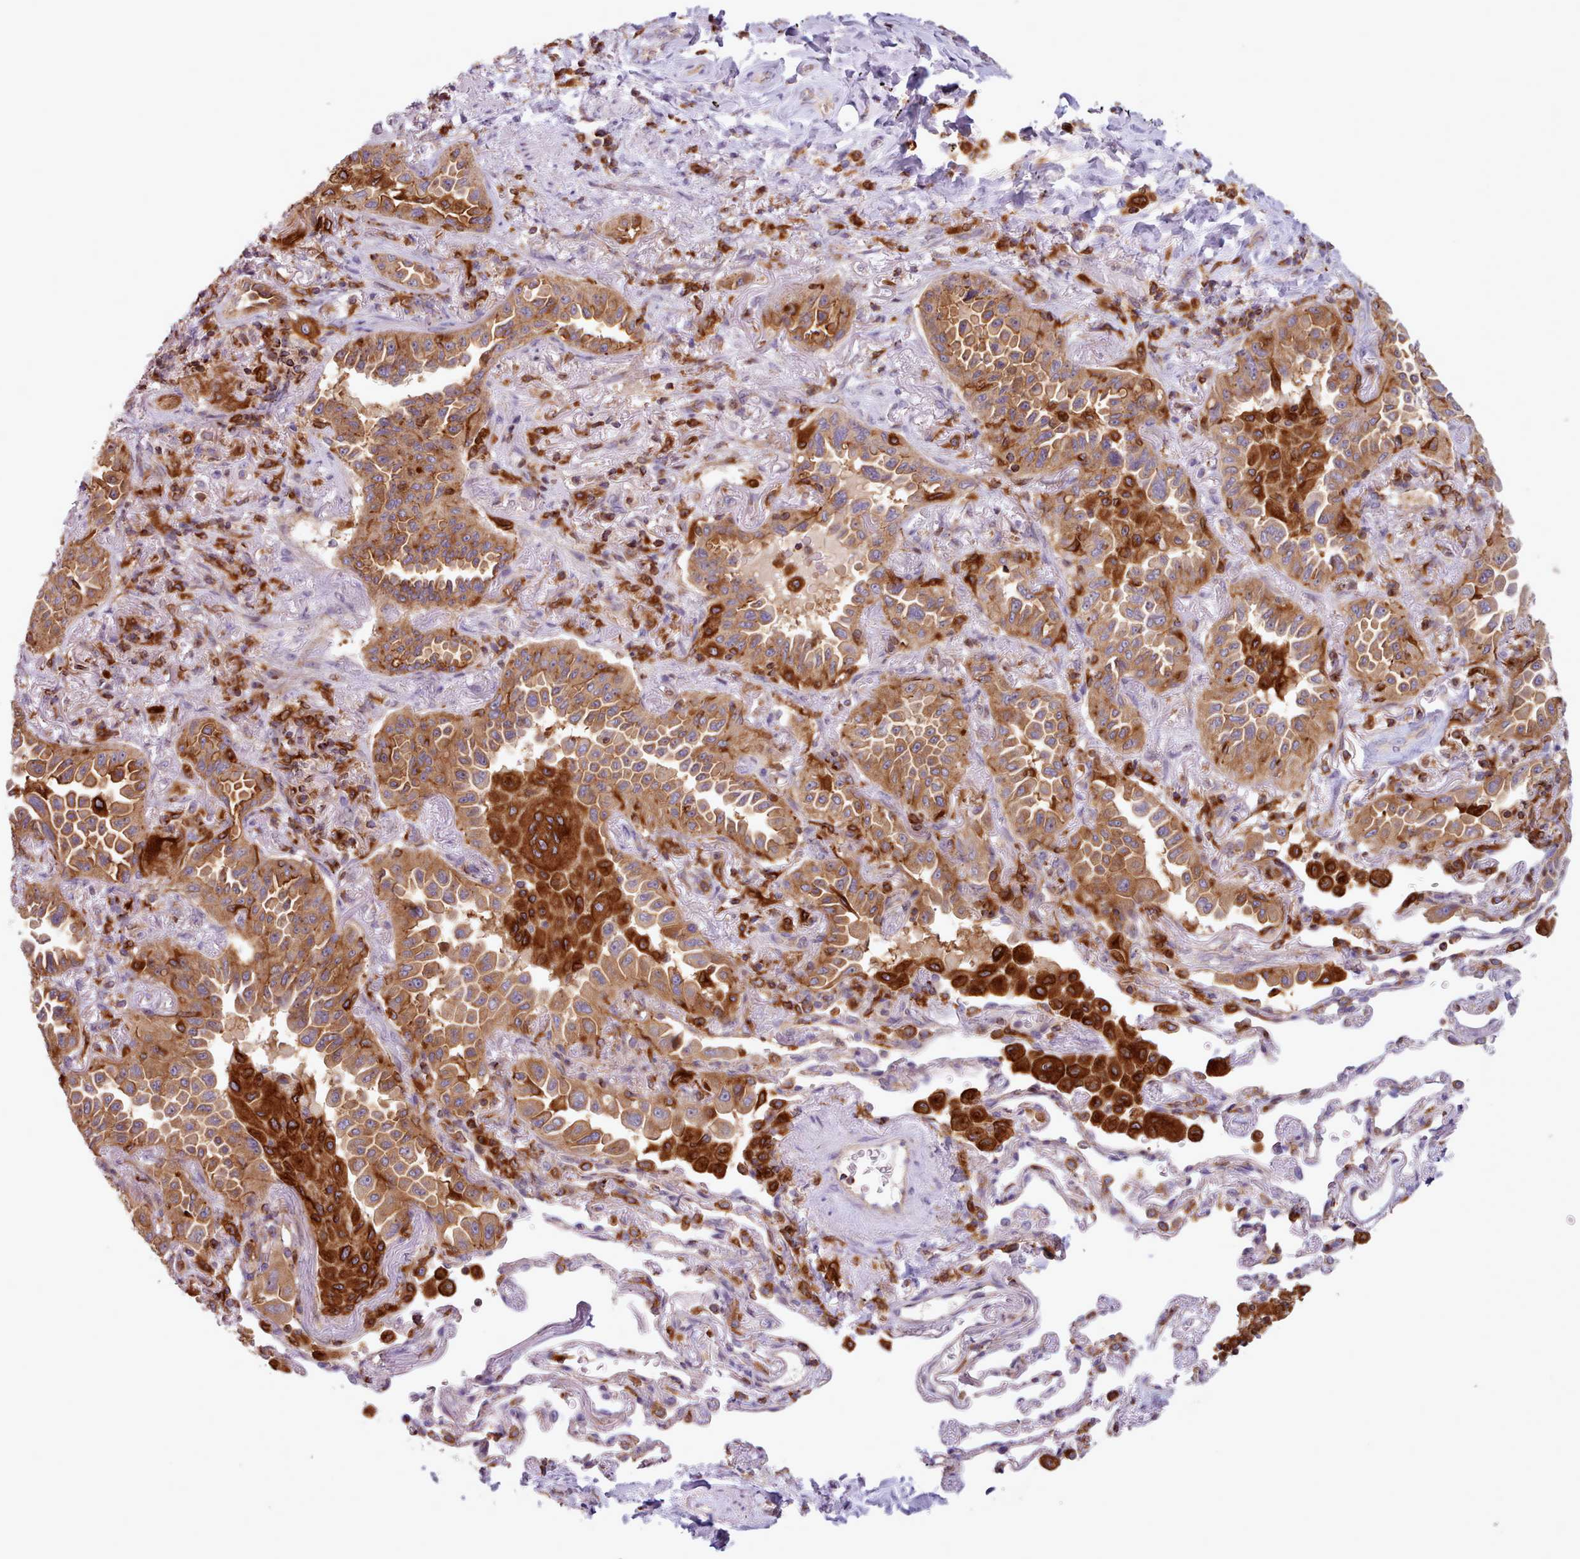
{"staining": {"intensity": "moderate", "quantity": ">75%", "location": "cytoplasmic/membranous"}, "tissue": "lung cancer", "cell_type": "Tumor cells", "image_type": "cancer", "snomed": [{"axis": "morphology", "description": "Adenocarcinoma, NOS"}, {"axis": "topography", "description": "Lung"}], "caption": "Immunohistochemistry micrograph of neoplastic tissue: human lung cancer stained using IHC shows medium levels of moderate protein expression localized specifically in the cytoplasmic/membranous of tumor cells, appearing as a cytoplasmic/membranous brown color.", "gene": "CRYBG1", "patient": {"sex": "female", "age": 69}}